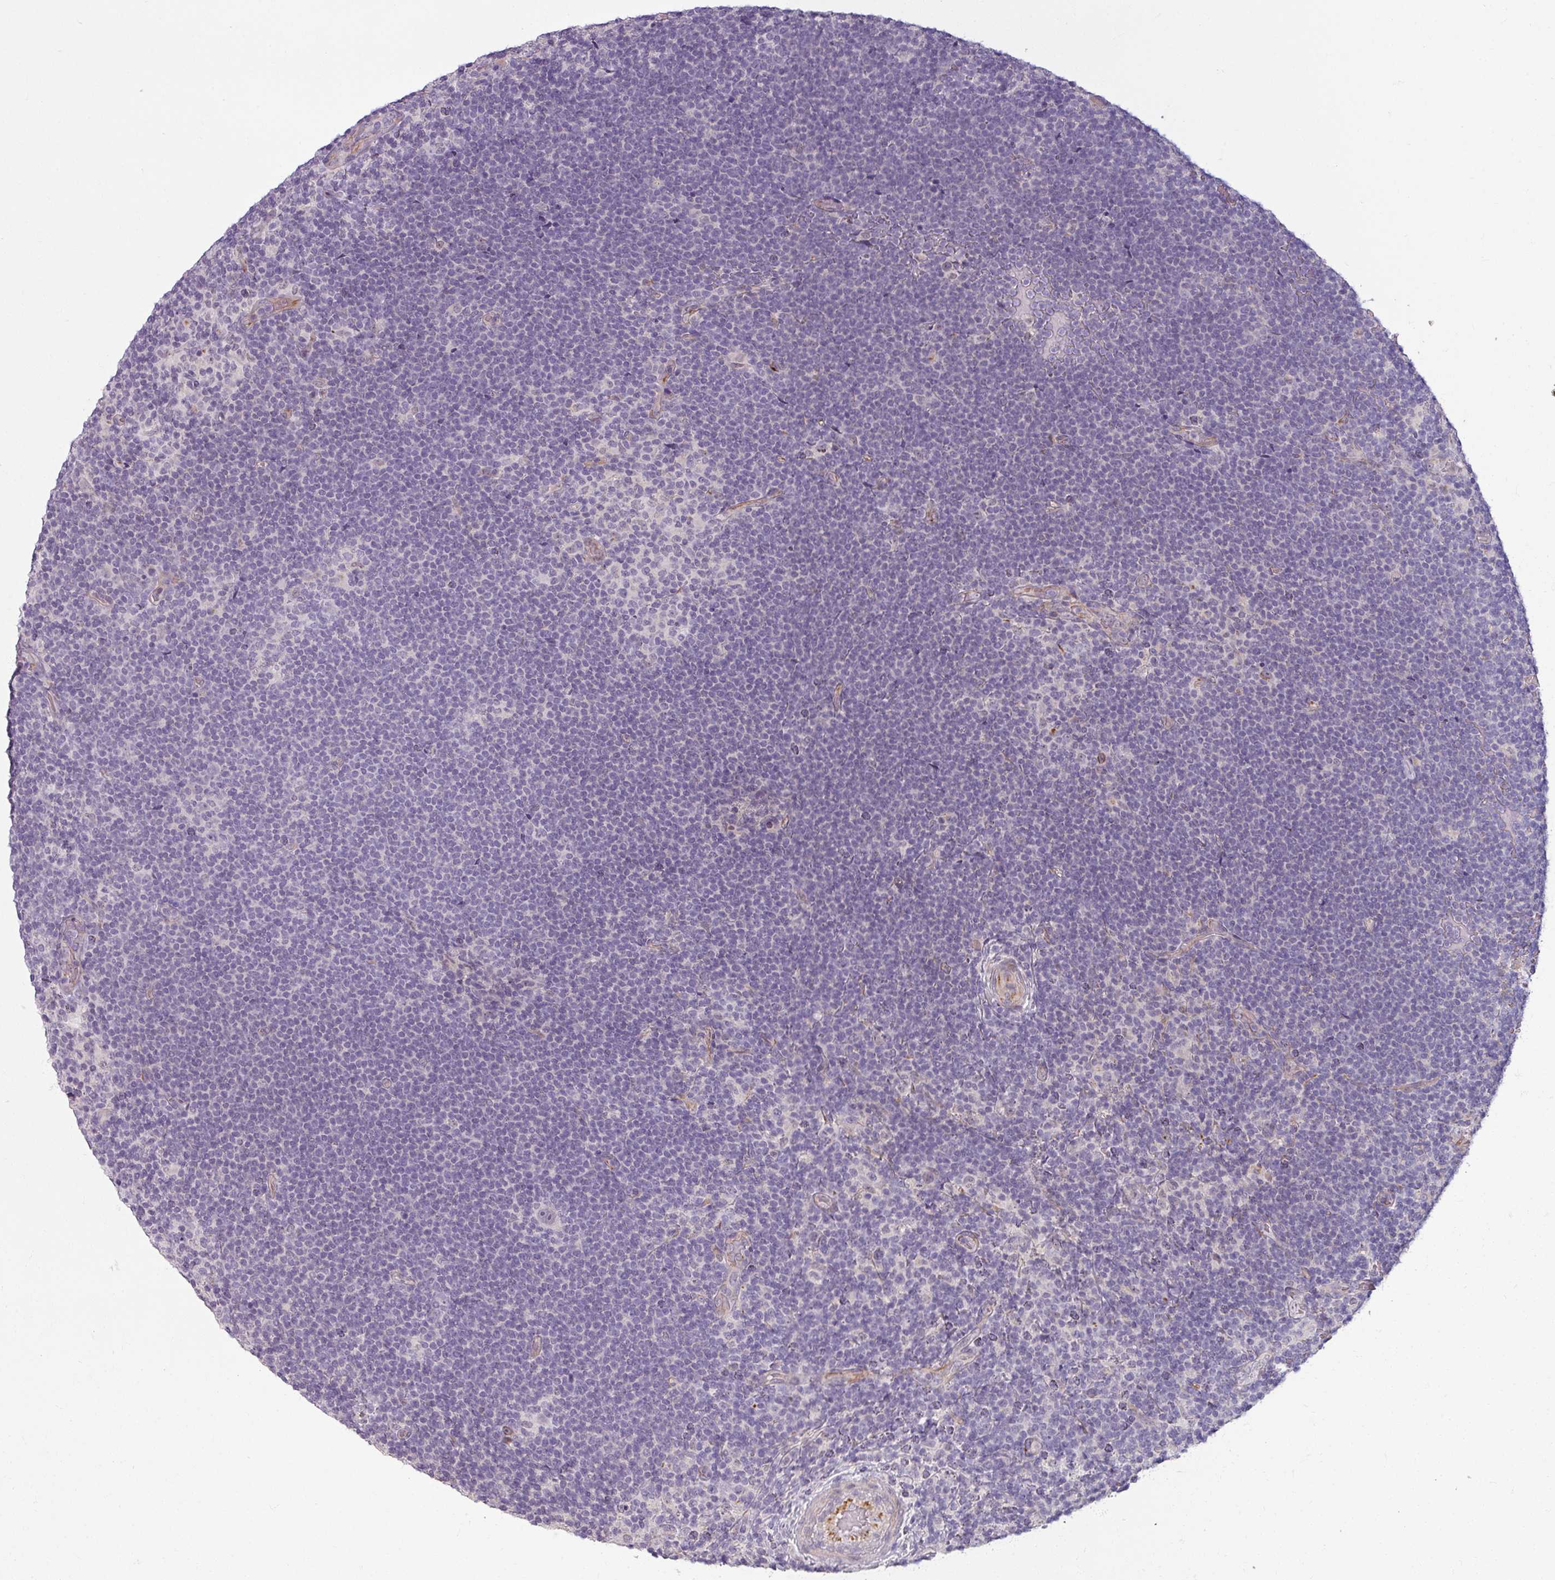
{"staining": {"intensity": "negative", "quantity": "none", "location": "none"}, "tissue": "lymphoma", "cell_type": "Tumor cells", "image_type": "cancer", "snomed": [{"axis": "morphology", "description": "Hodgkin's disease, NOS"}, {"axis": "topography", "description": "Lymph node"}], "caption": "Micrograph shows no significant protein positivity in tumor cells of Hodgkin's disease.", "gene": "UVSSA", "patient": {"sex": "female", "age": 57}}